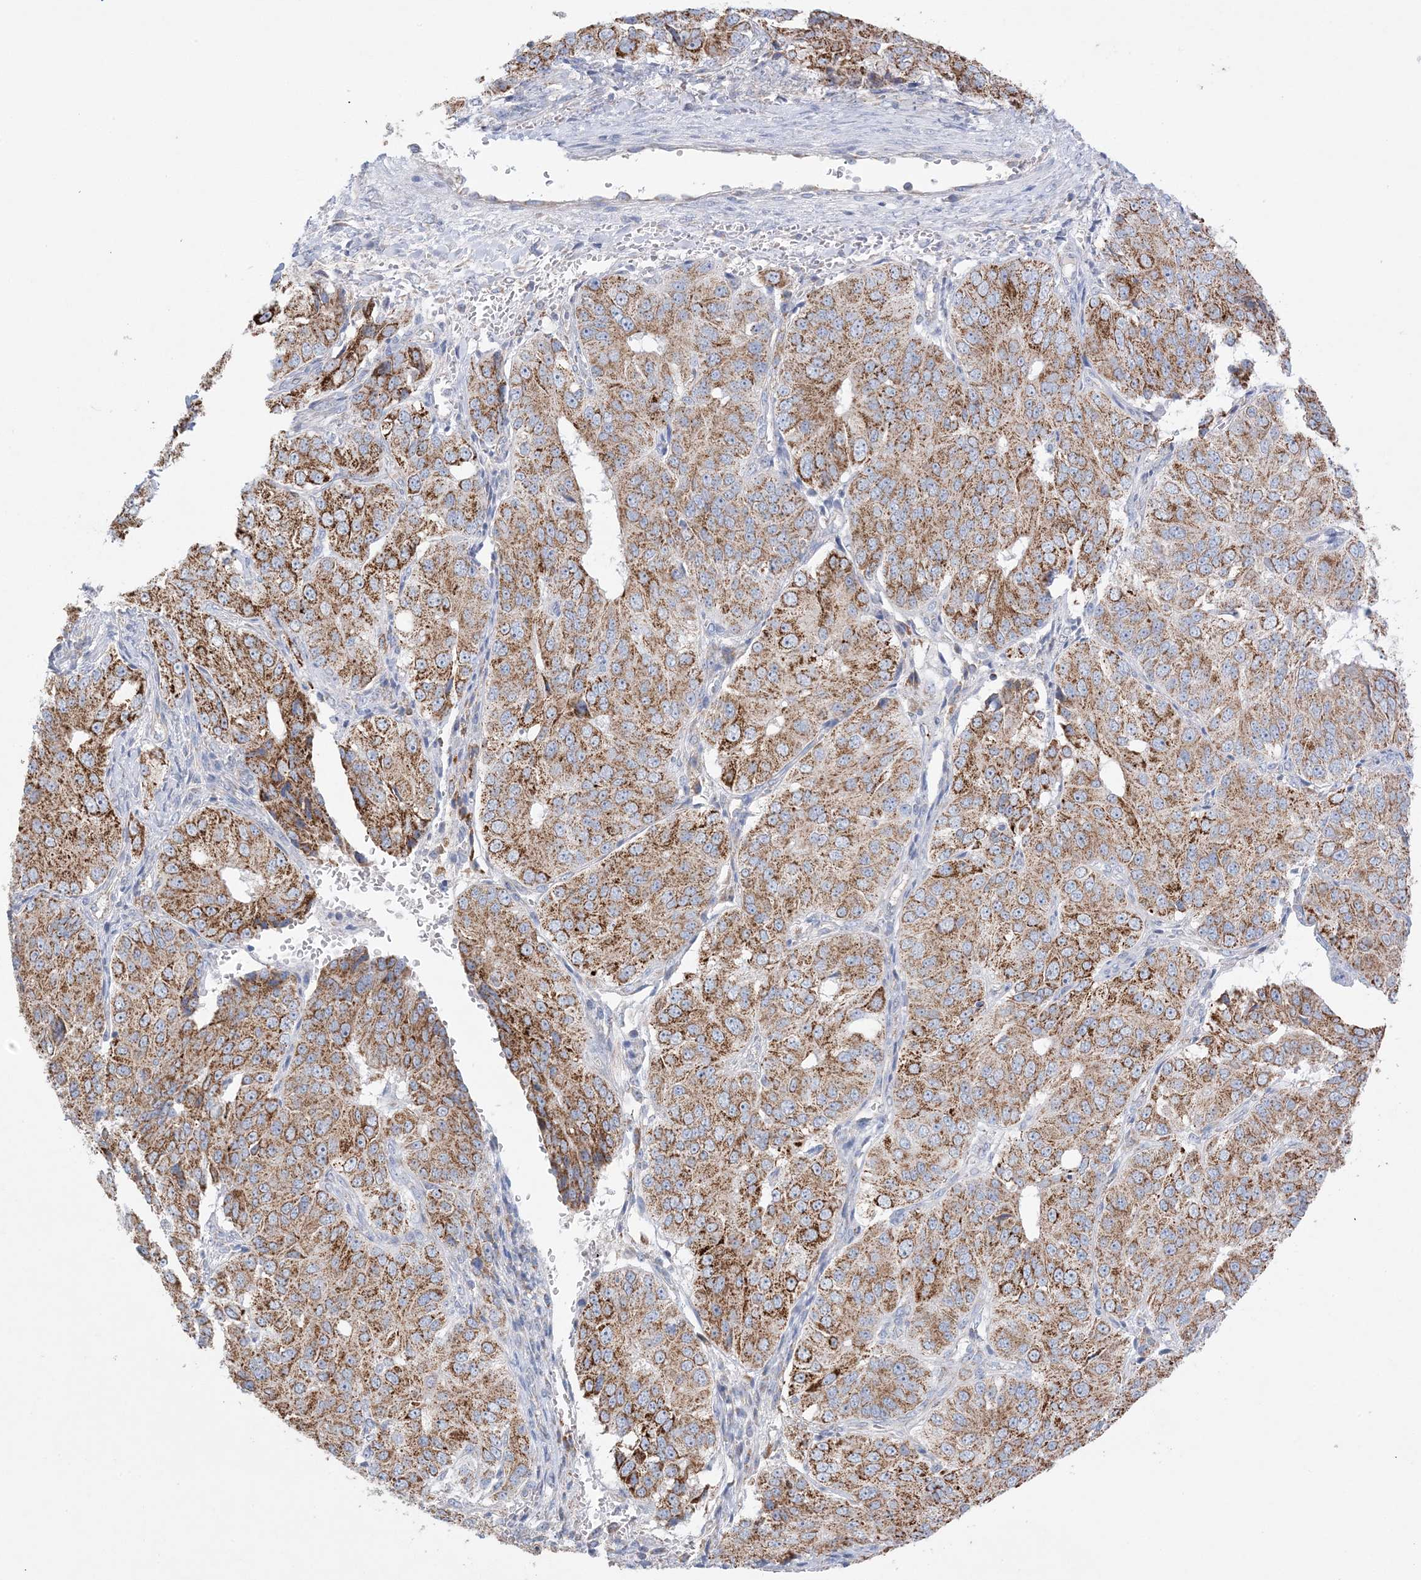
{"staining": {"intensity": "strong", "quantity": ">75%", "location": "cytoplasmic/membranous"}, "tissue": "ovarian cancer", "cell_type": "Tumor cells", "image_type": "cancer", "snomed": [{"axis": "morphology", "description": "Carcinoma, endometroid"}, {"axis": "topography", "description": "Ovary"}], "caption": "Ovarian cancer (endometroid carcinoma) stained for a protein (brown) demonstrates strong cytoplasmic/membranous positive positivity in about >75% of tumor cells.", "gene": "KCTD6", "patient": {"sex": "female", "age": 51}}